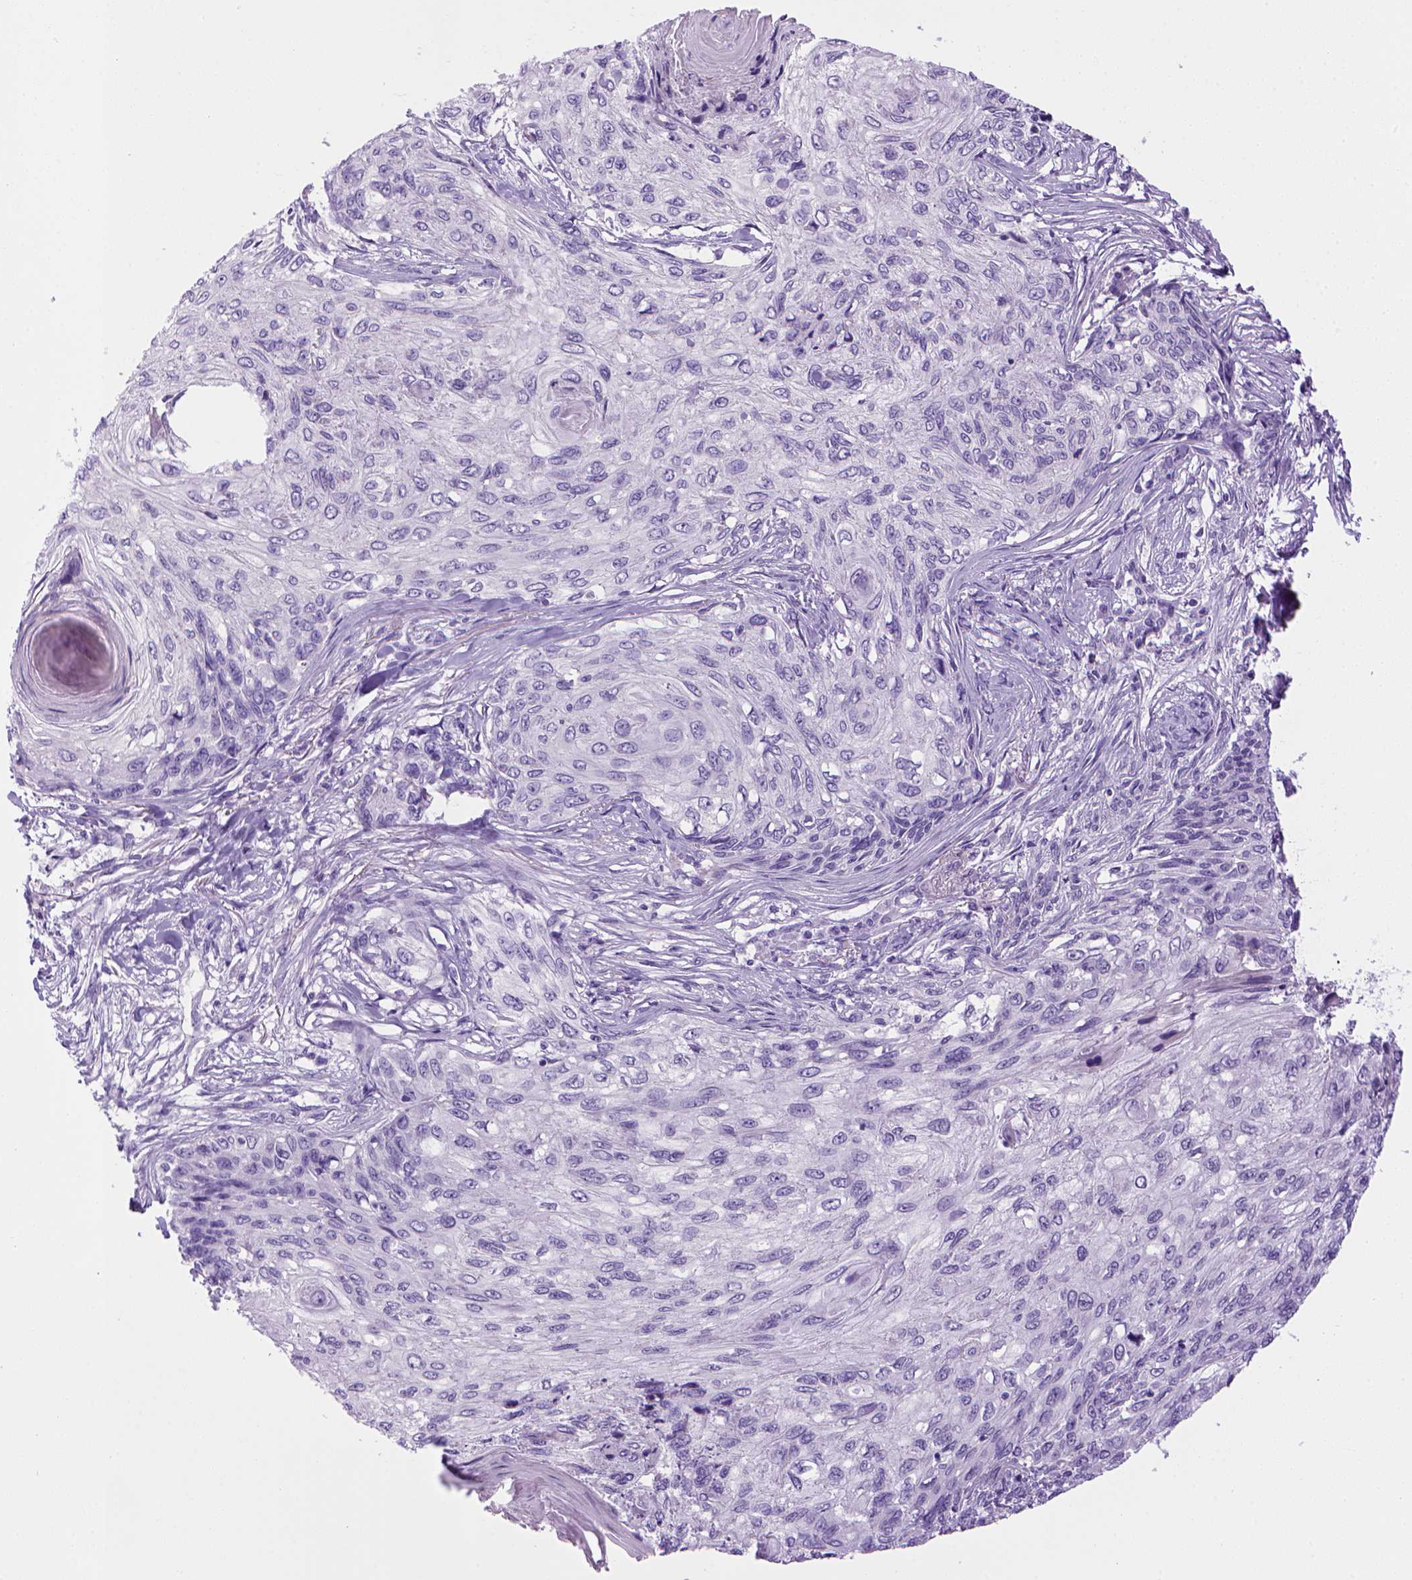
{"staining": {"intensity": "negative", "quantity": "none", "location": "none"}, "tissue": "skin cancer", "cell_type": "Tumor cells", "image_type": "cancer", "snomed": [{"axis": "morphology", "description": "Squamous cell carcinoma, NOS"}, {"axis": "topography", "description": "Skin"}], "caption": "Protein analysis of skin squamous cell carcinoma demonstrates no significant positivity in tumor cells.", "gene": "SGCG", "patient": {"sex": "male", "age": 92}}